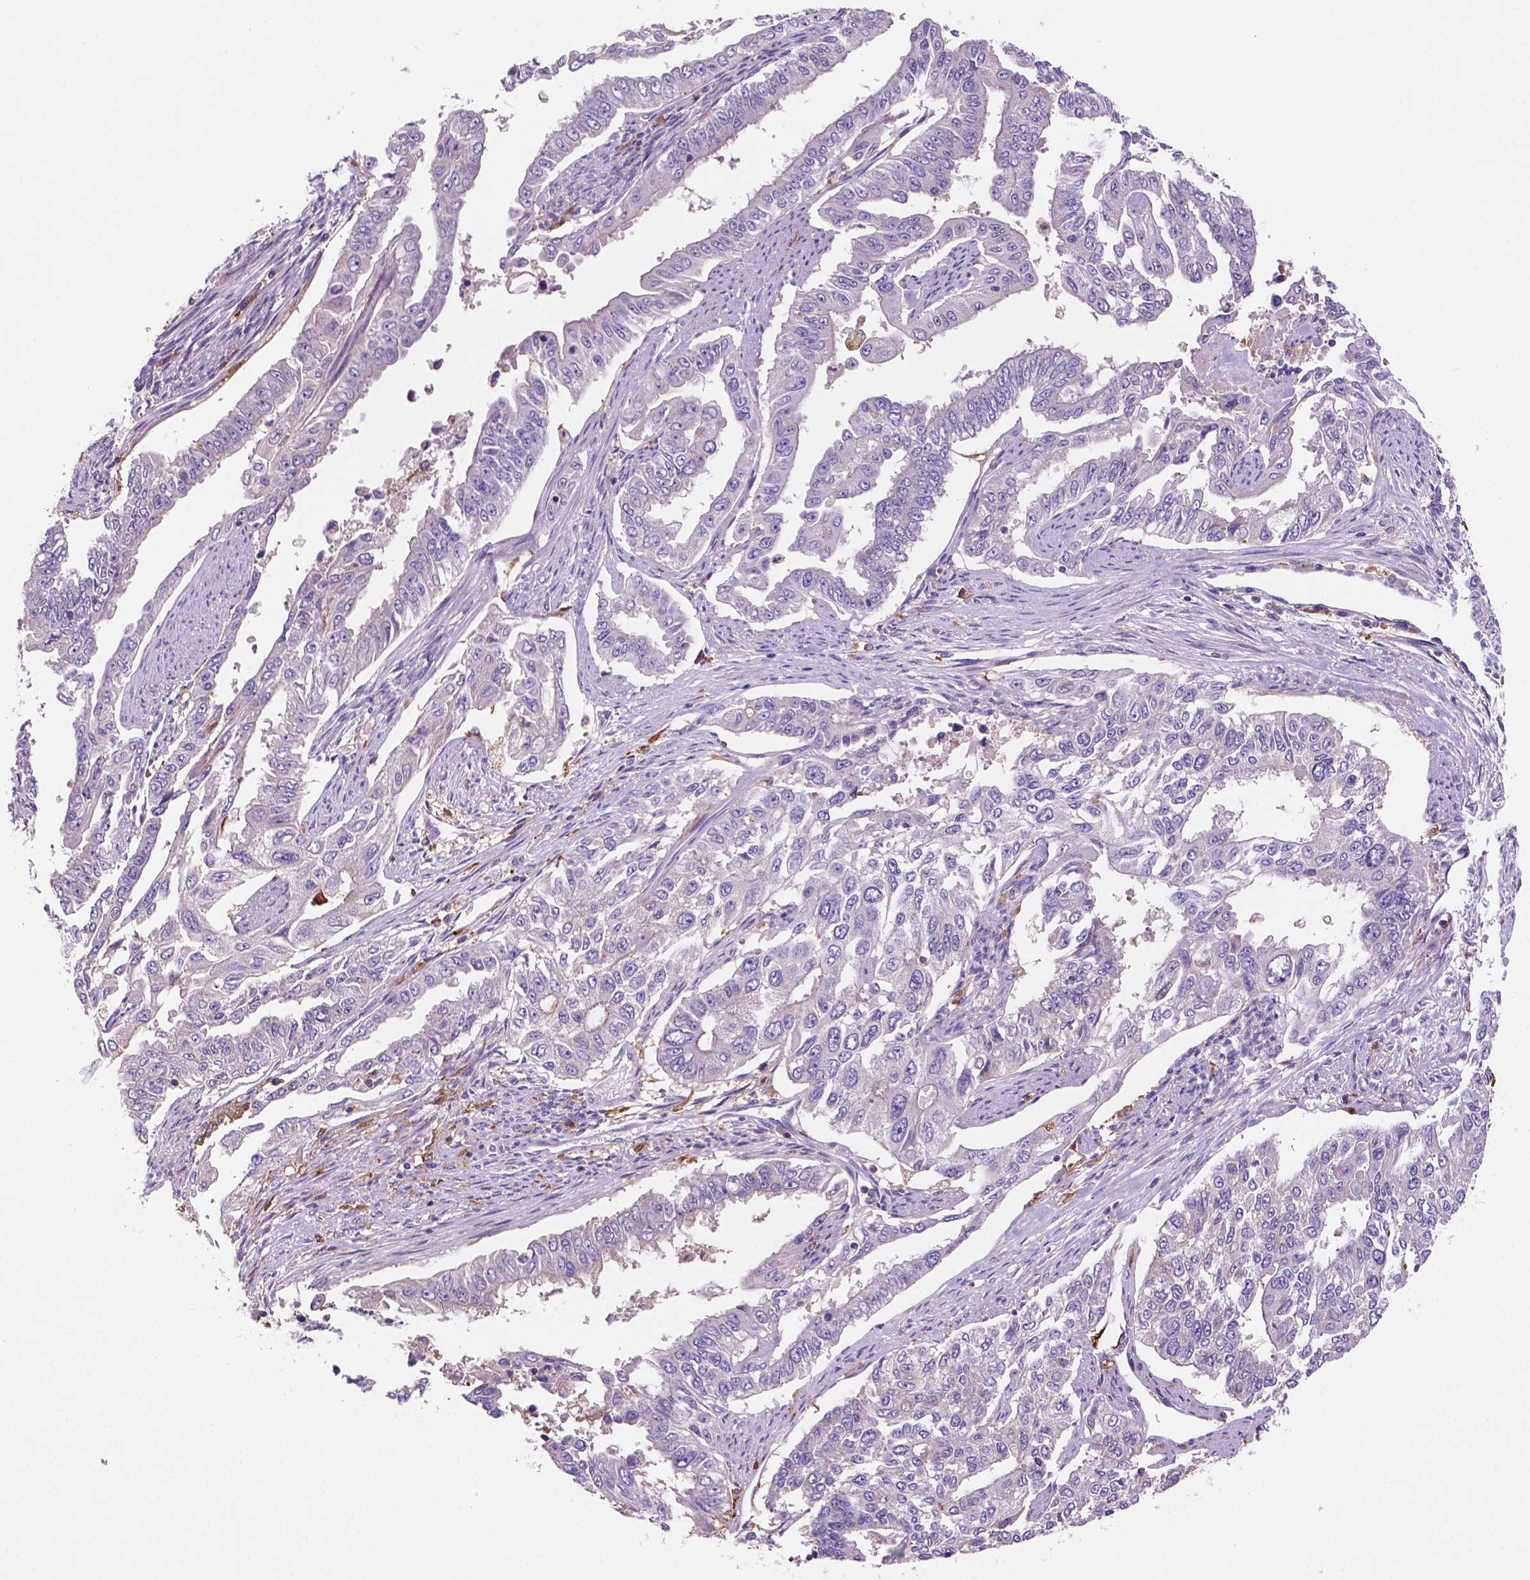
{"staining": {"intensity": "negative", "quantity": "none", "location": "none"}, "tissue": "endometrial cancer", "cell_type": "Tumor cells", "image_type": "cancer", "snomed": [{"axis": "morphology", "description": "Adenocarcinoma, NOS"}, {"axis": "topography", "description": "Uterus"}], "caption": "This image is of endometrial cancer stained with immunohistochemistry (IHC) to label a protein in brown with the nuclei are counter-stained blue. There is no staining in tumor cells.", "gene": "MKRN2OS", "patient": {"sex": "female", "age": 59}}